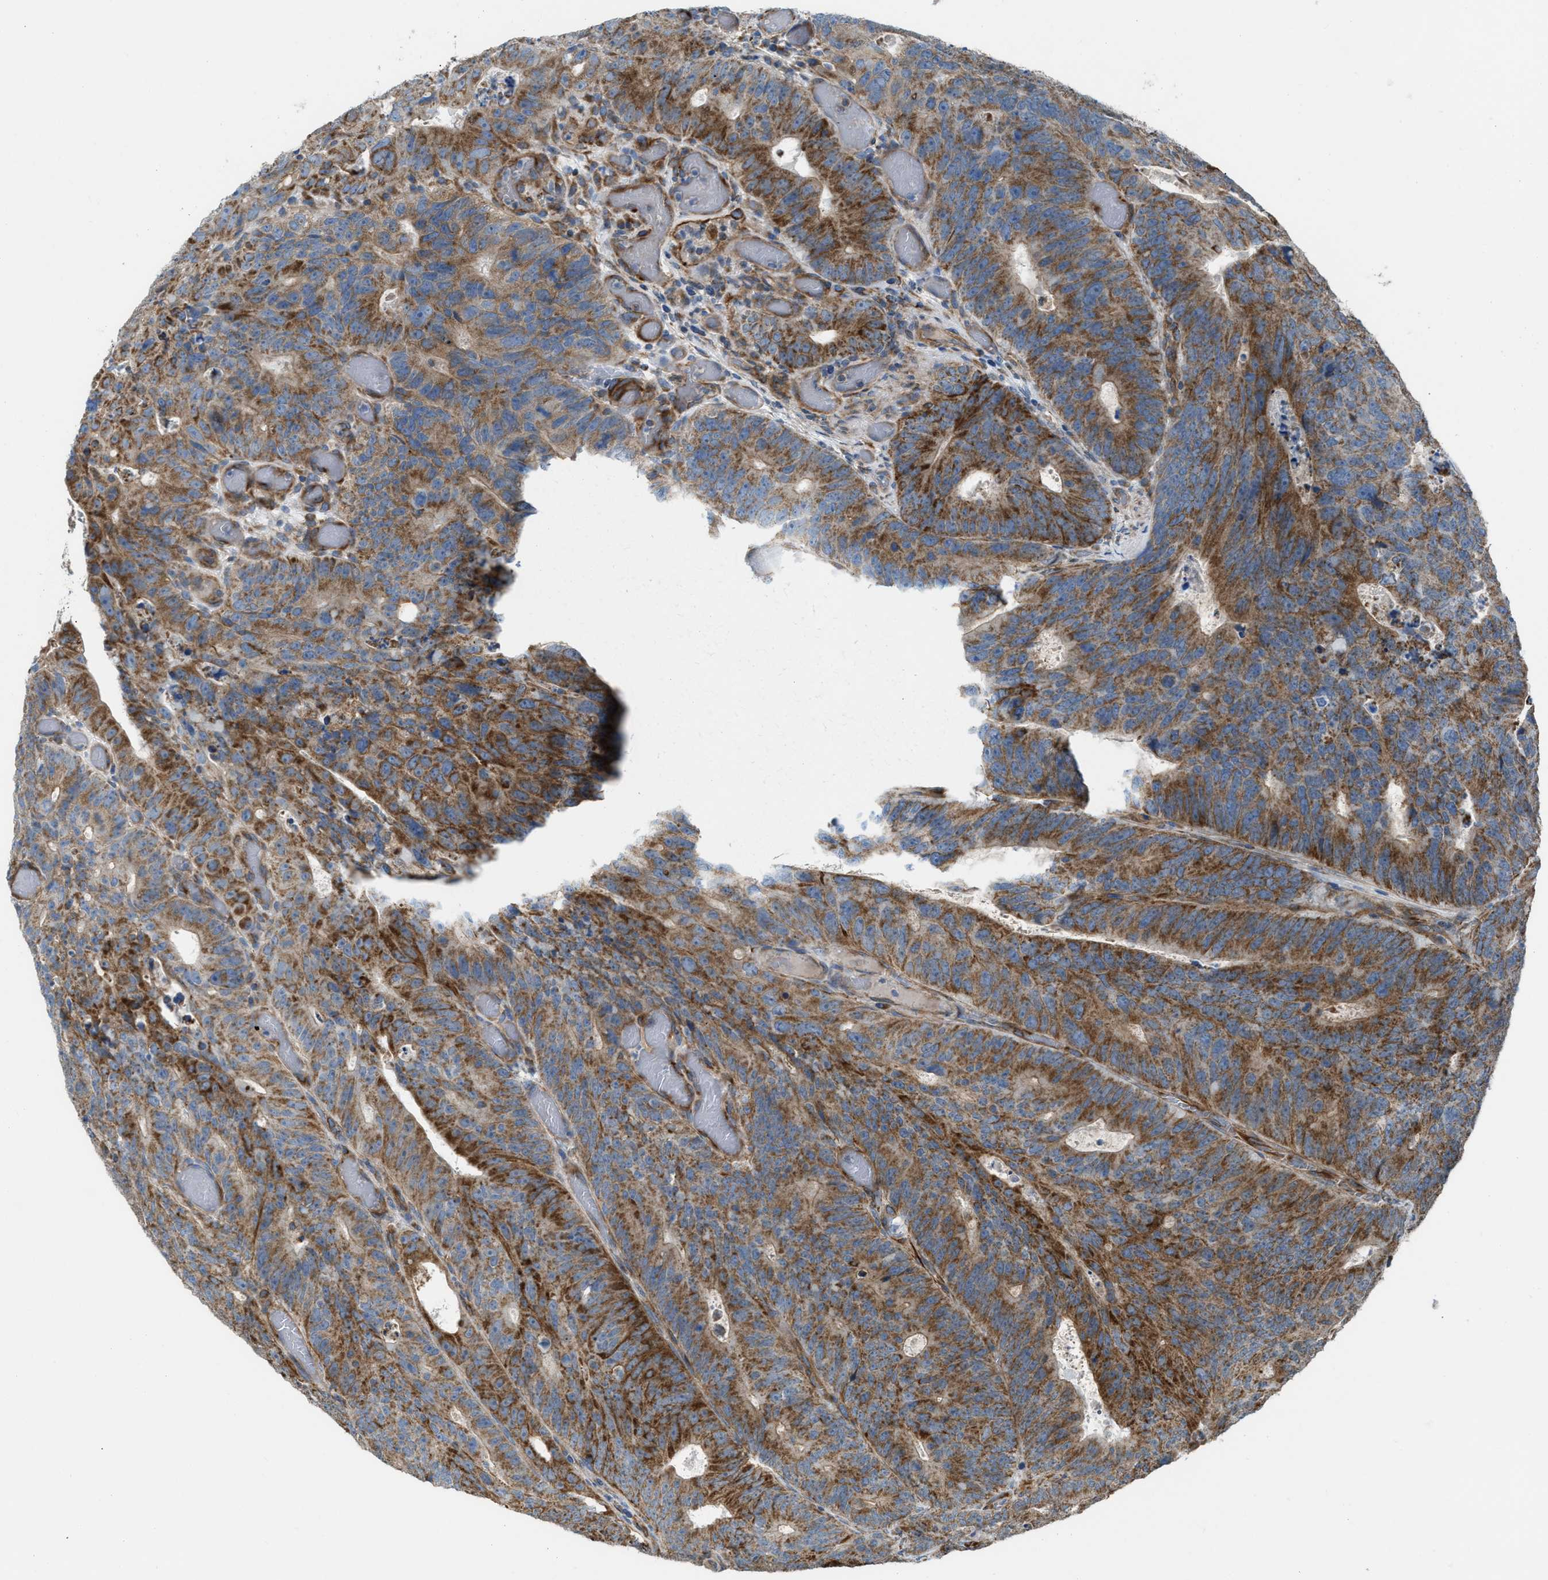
{"staining": {"intensity": "moderate", "quantity": ">75%", "location": "cytoplasmic/membranous"}, "tissue": "colorectal cancer", "cell_type": "Tumor cells", "image_type": "cancer", "snomed": [{"axis": "morphology", "description": "Adenocarcinoma, NOS"}, {"axis": "topography", "description": "Colon"}], "caption": "Immunohistochemical staining of colorectal cancer demonstrates medium levels of moderate cytoplasmic/membranous protein expression in about >75% of tumor cells. Ihc stains the protein of interest in brown and the nuclei are stained blue.", "gene": "SLC10A3", "patient": {"sex": "male", "age": 87}}